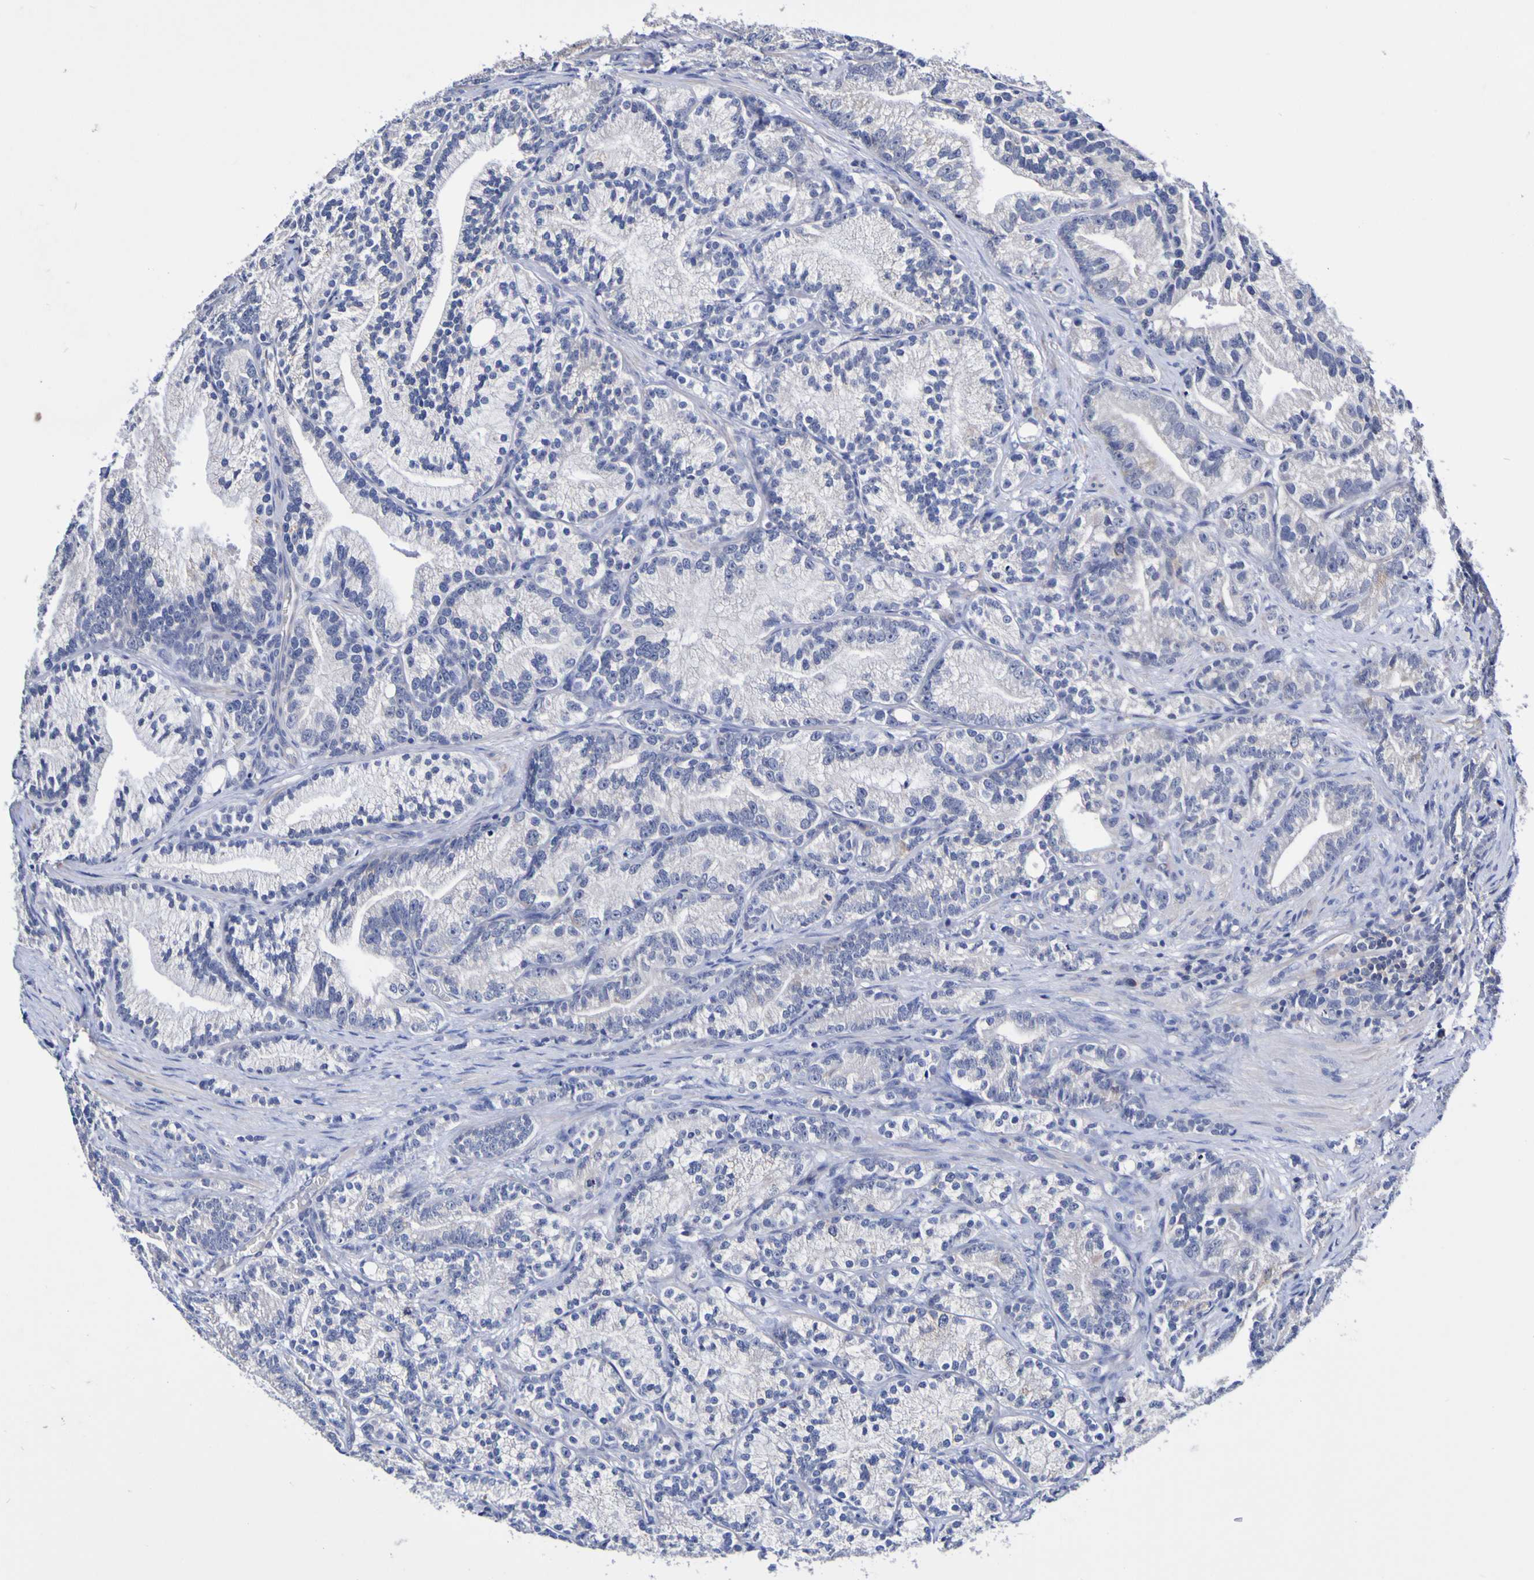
{"staining": {"intensity": "negative", "quantity": "none", "location": "none"}, "tissue": "prostate cancer", "cell_type": "Tumor cells", "image_type": "cancer", "snomed": [{"axis": "morphology", "description": "Adenocarcinoma, Low grade"}, {"axis": "topography", "description": "Prostate"}], "caption": "Immunohistochemical staining of human prostate cancer (low-grade adenocarcinoma) demonstrates no significant positivity in tumor cells.", "gene": "ACVR1C", "patient": {"sex": "male", "age": 89}}